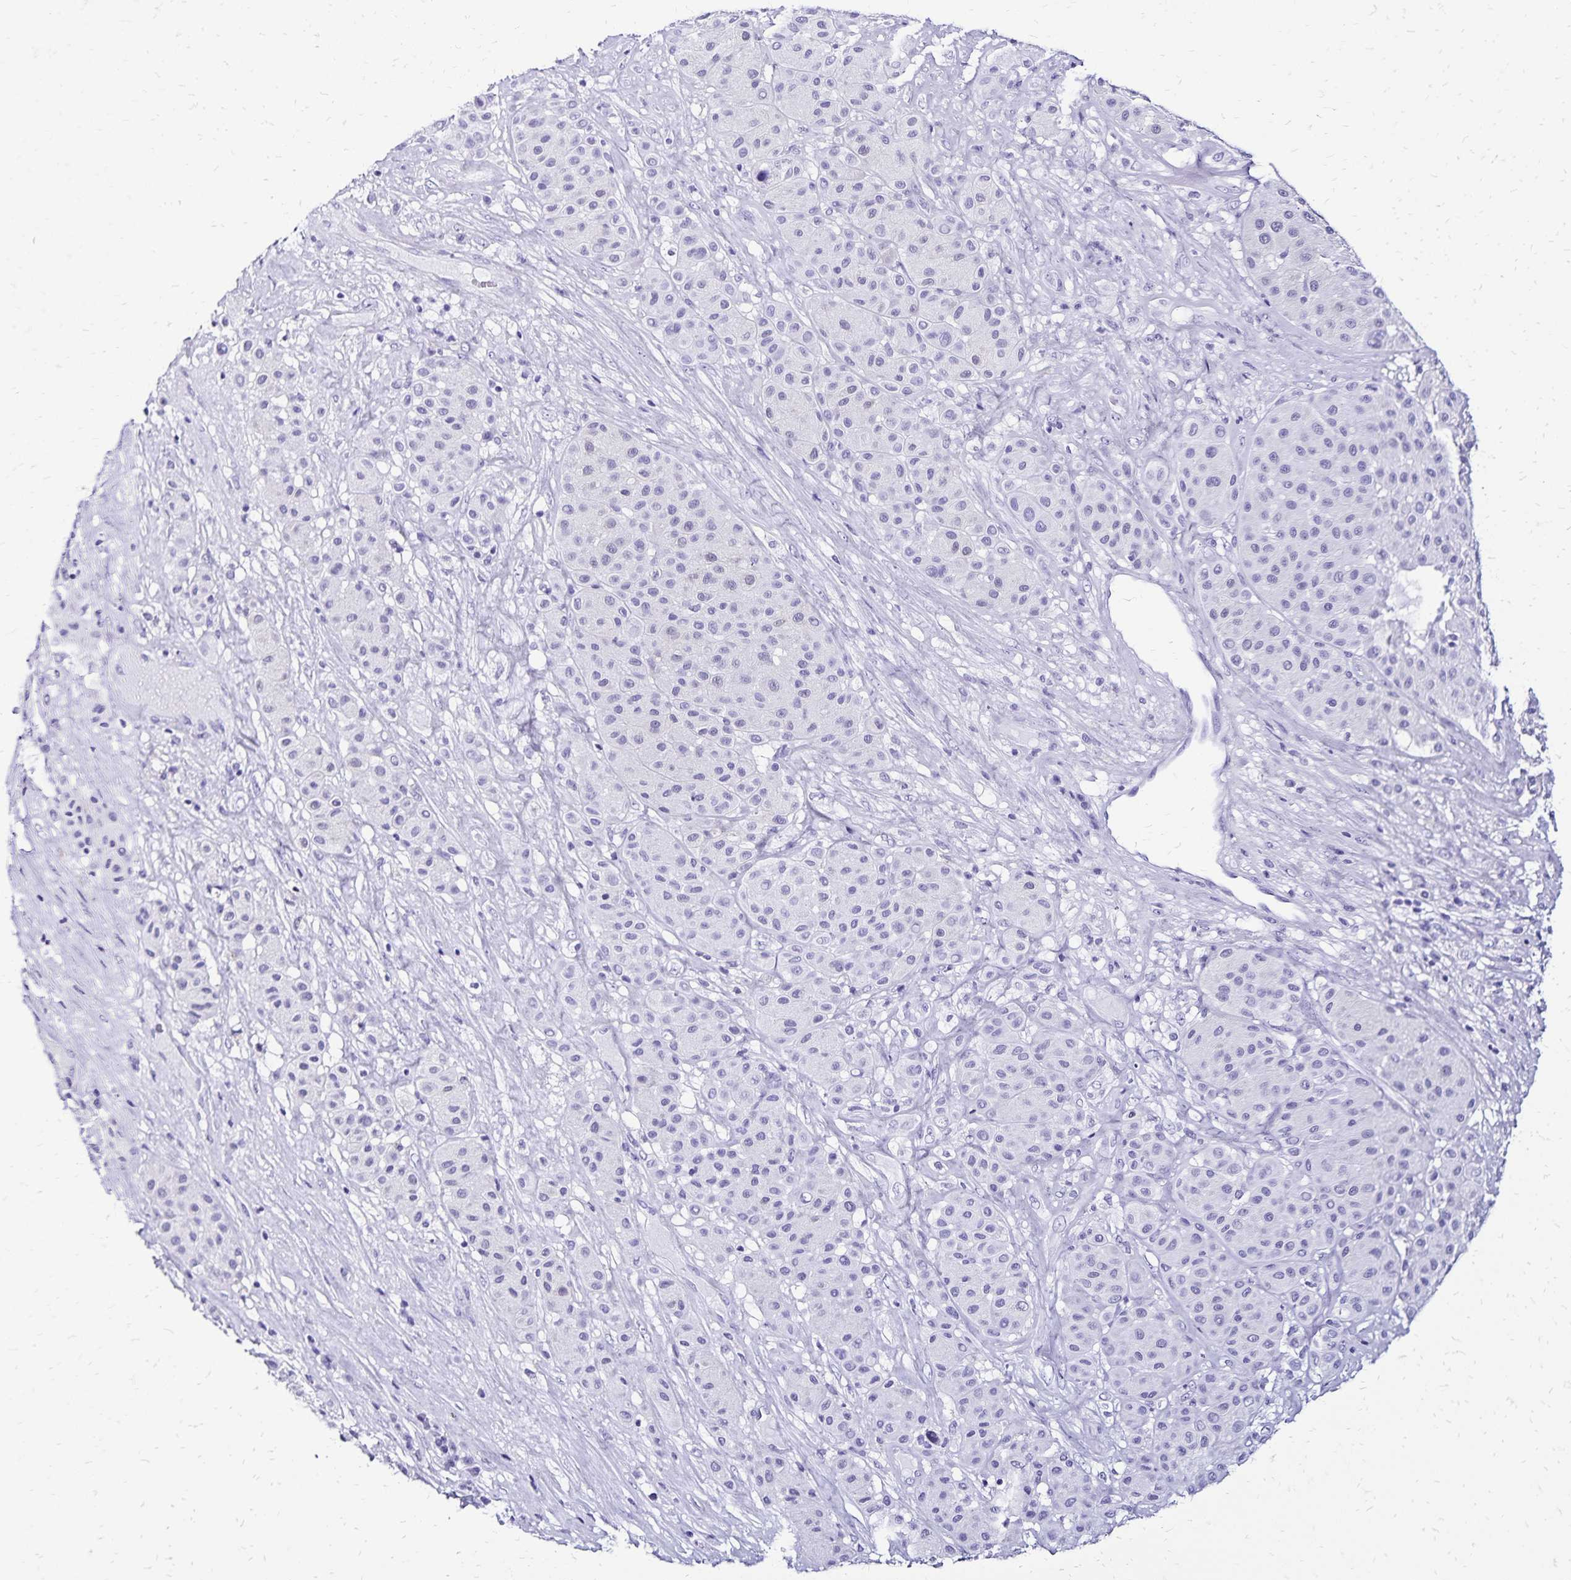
{"staining": {"intensity": "negative", "quantity": "none", "location": "none"}, "tissue": "melanoma", "cell_type": "Tumor cells", "image_type": "cancer", "snomed": [{"axis": "morphology", "description": "Malignant melanoma, Metastatic site"}, {"axis": "topography", "description": "Smooth muscle"}], "caption": "This is an immunohistochemistry image of human melanoma. There is no expression in tumor cells.", "gene": "LIN28B", "patient": {"sex": "male", "age": 41}}